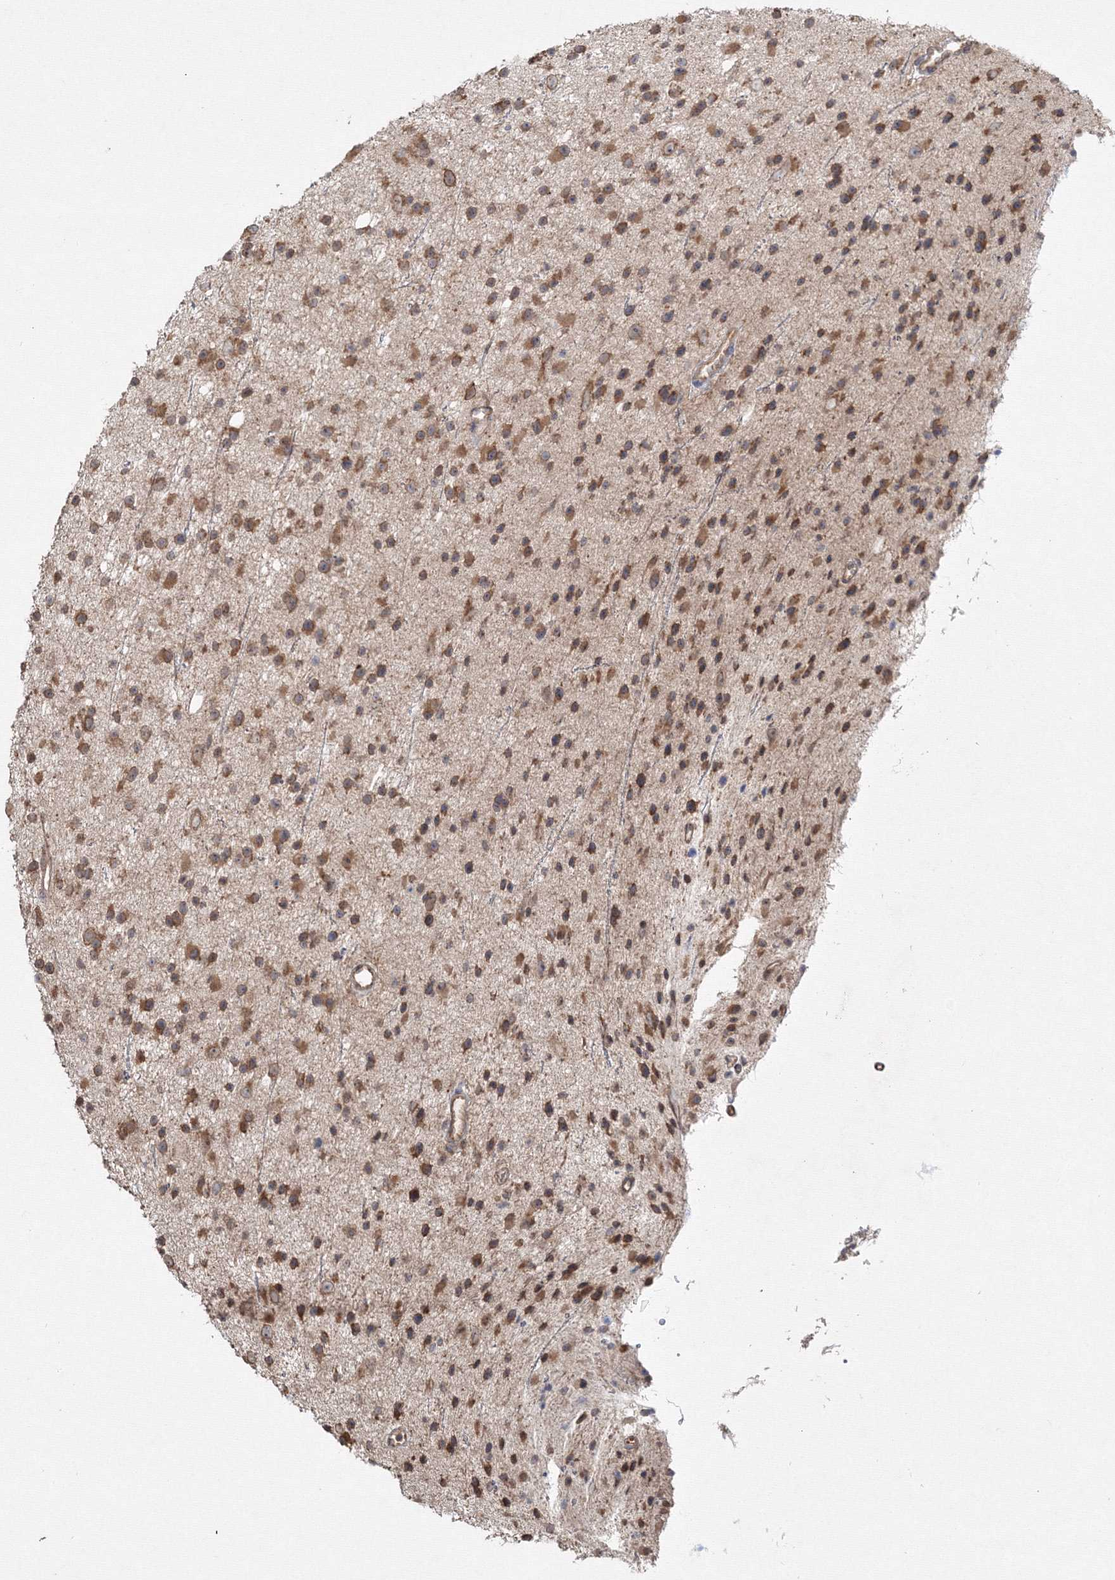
{"staining": {"intensity": "moderate", "quantity": ">75%", "location": "cytoplasmic/membranous"}, "tissue": "glioma", "cell_type": "Tumor cells", "image_type": "cancer", "snomed": [{"axis": "morphology", "description": "Glioma, malignant, Low grade"}, {"axis": "topography", "description": "Cerebral cortex"}], "caption": "High-power microscopy captured an immunohistochemistry micrograph of malignant glioma (low-grade), revealing moderate cytoplasmic/membranous staining in about >75% of tumor cells. (DAB (3,3'-diaminobenzidine) IHC with brightfield microscopy, high magnification).", "gene": "FBXL8", "patient": {"sex": "female", "age": 39}}